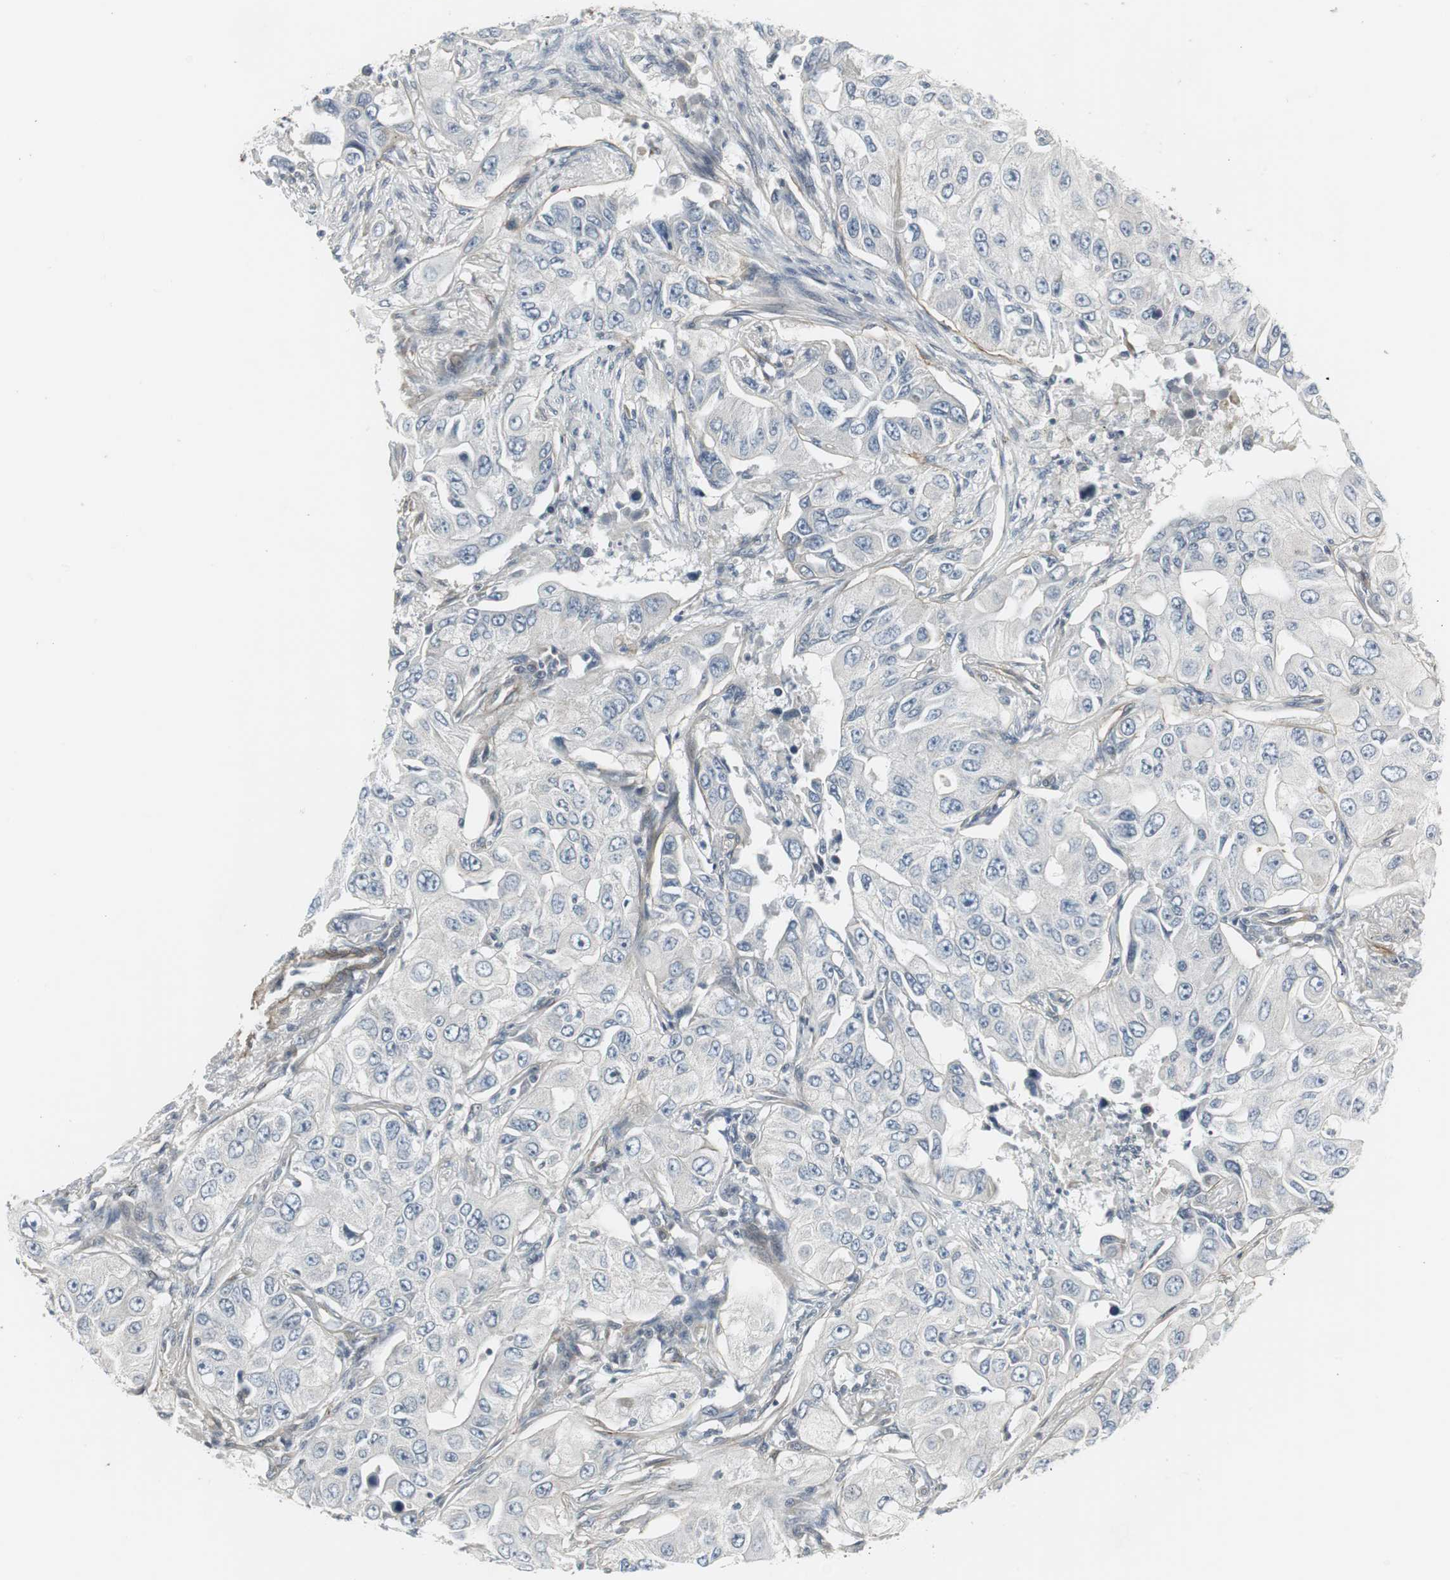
{"staining": {"intensity": "negative", "quantity": "none", "location": "none"}, "tissue": "lung cancer", "cell_type": "Tumor cells", "image_type": "cancer", "snomed": [{"axis": "morphology", "description": "Adenocarcinoma, NOS"}, {"axis": "topography", "description": "Lung"}], "caption": "Immunohistochemistry of human lung cancer exhibits no expression in tumor cells.", "gene": "SCYL3", "patient": {"sex": "male", "age": 84}}